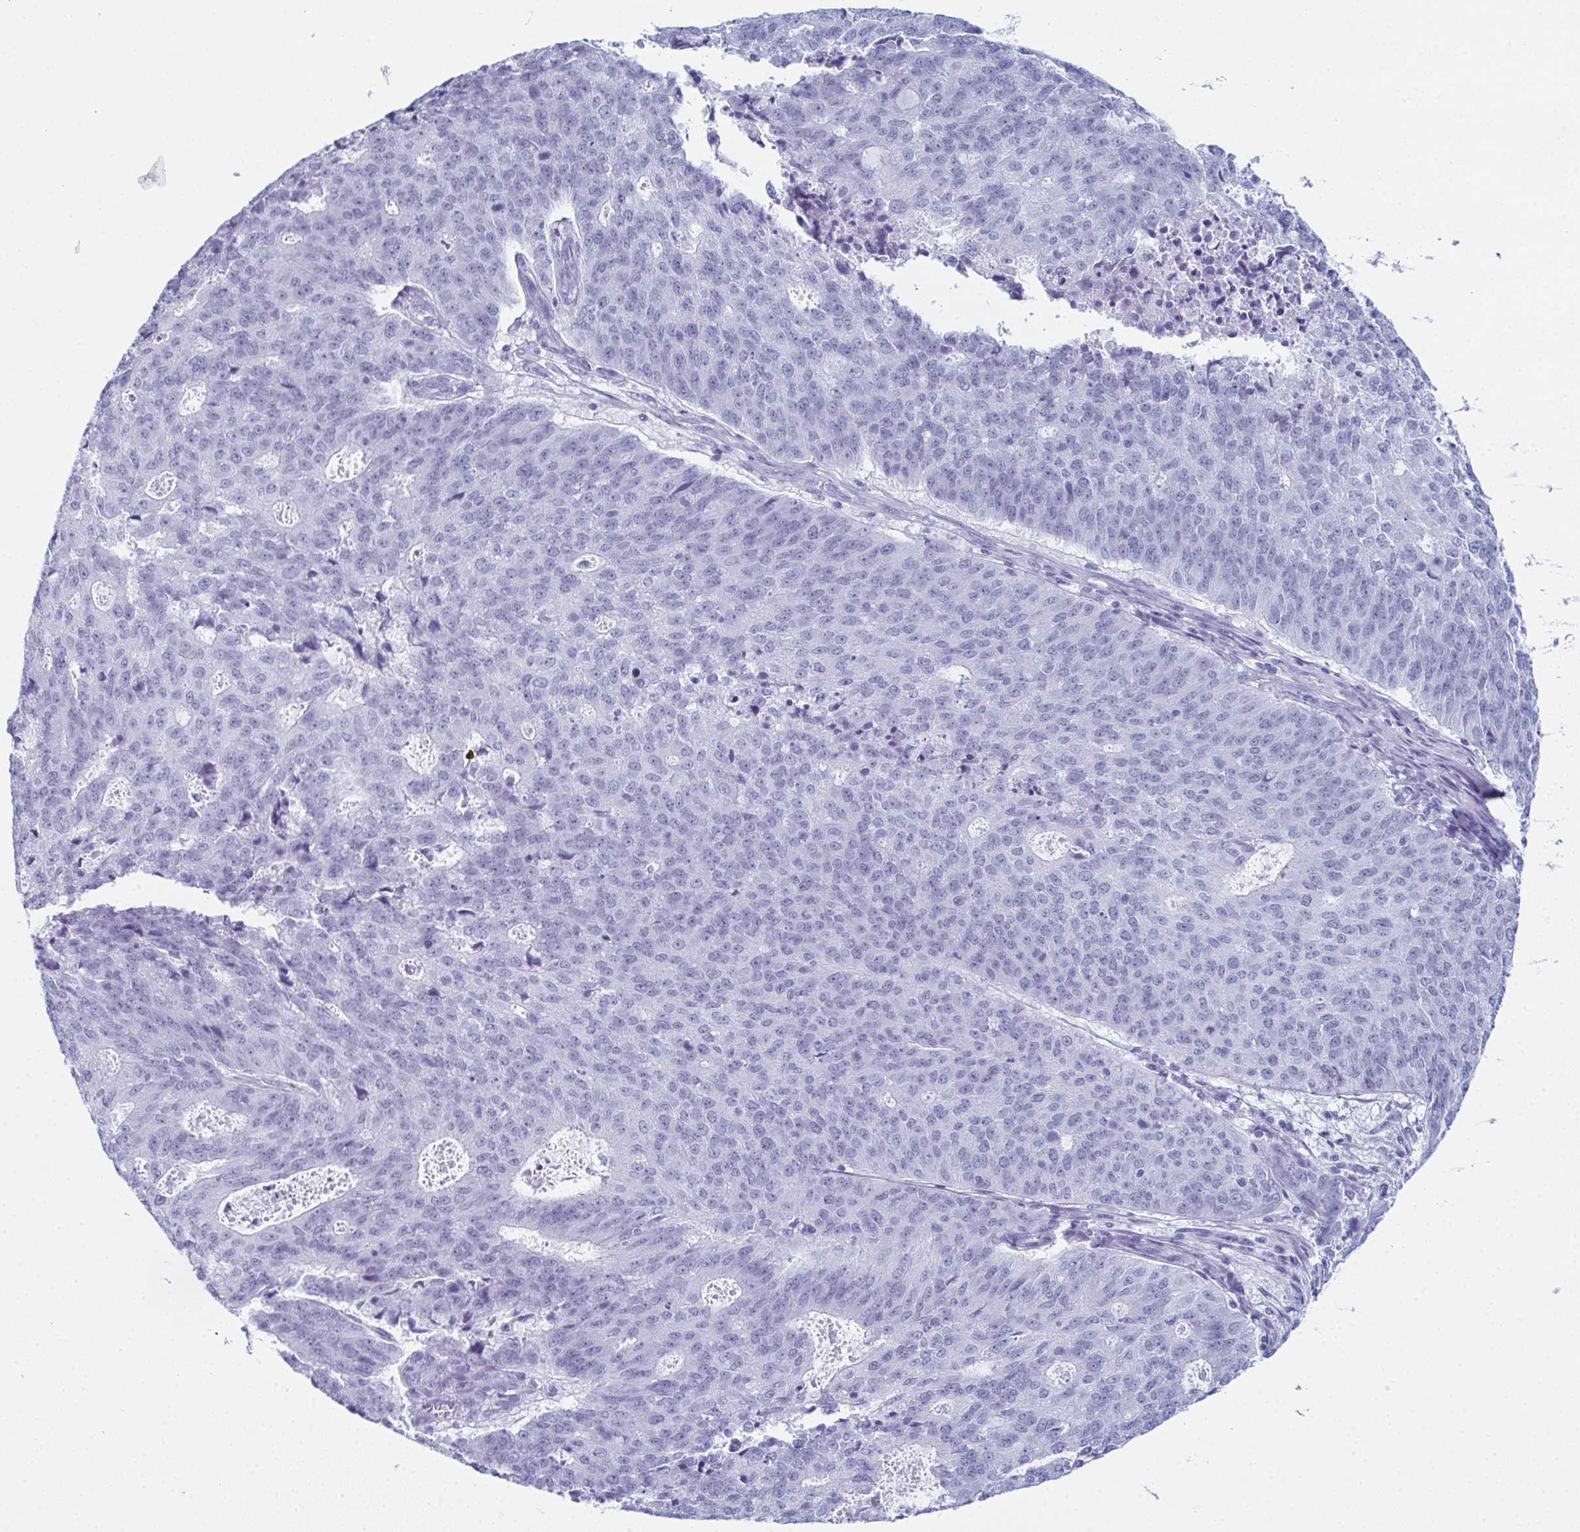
{"staining": {"intensity": "negative", "quantity": "none", "location": "none"}, "tissue": "endometrial cancer", "cell_type": "Tumor cells", "image_type": "cancer", "snomed": [{"axis": "morphology", "description": "Adenocarcinoma, NOS"}, {"axis": "topography", "description": "Endometrium"}], "caption": "Immunohistochemistry photomicrograph of neoplastic tissue: endometrial cancer stained with DAB (3,3'-diaminobenzidine) shows no significant protein positivity in tumor cells.", "gene": "ENKUR", "patient": {"sex": "female", "age": 82}}